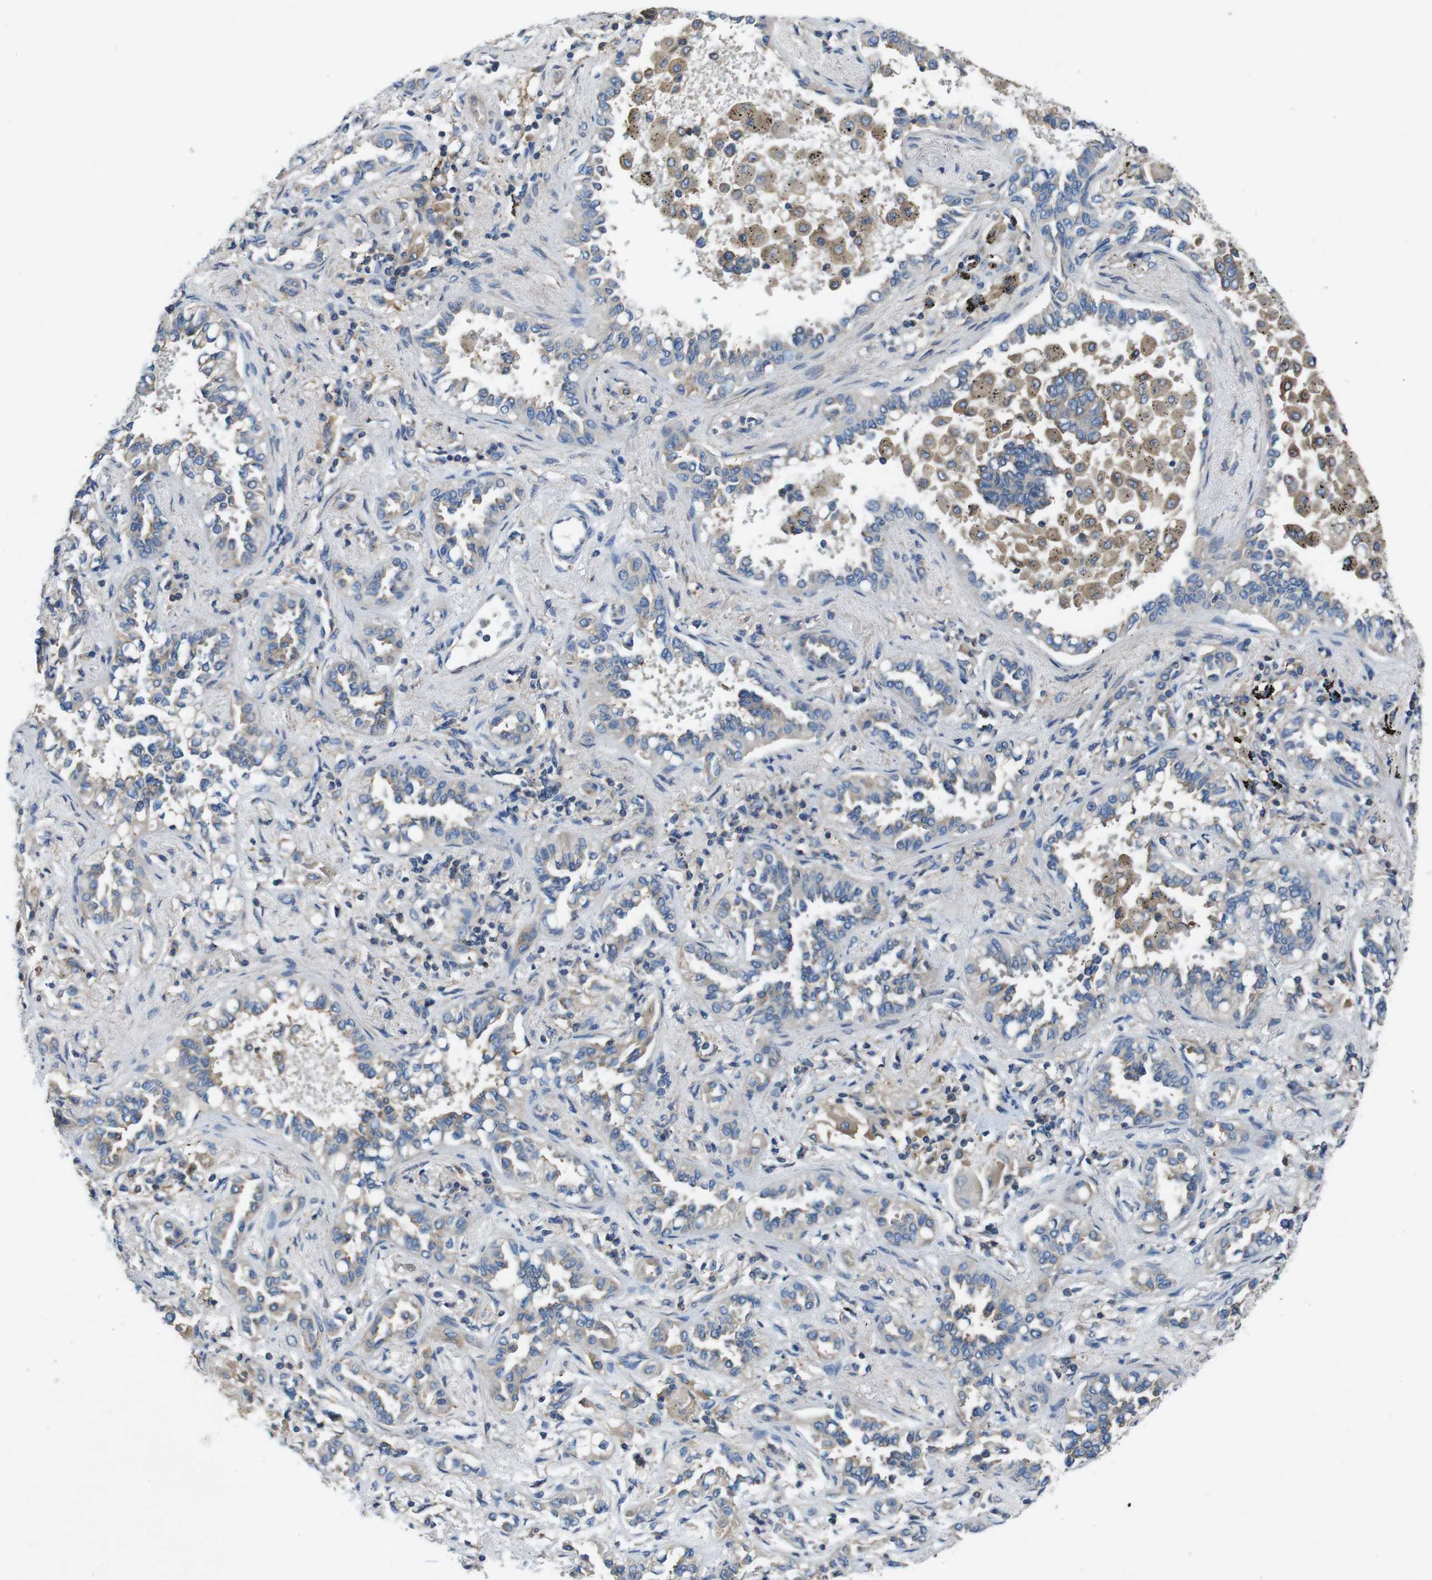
{"staining": {"intensity": "weak", "quantity": "<25%", "location": "cytoplasmic/membranous"}, "tissue": "lung cancer", "cell_type": "Tumor cells", "image_type": "cancer", "snomed": [{"axis": "morphology", "description": "Normal tissue, NOS"}, {"axis": "morphology", "description": "Adenocarcinoma, NOS"}, {"axis": "topography", "description": "Lung"}], "caption": "Adenocarcinoma (lung) was stained to show a protein in brown. There is no significant staining in tumor cells. (DAB immunohistochemistry visualized using brightfield microscopy, high magnification).", "gene": "DCTN1", "patient": {"sex": "male", "age": 59}}